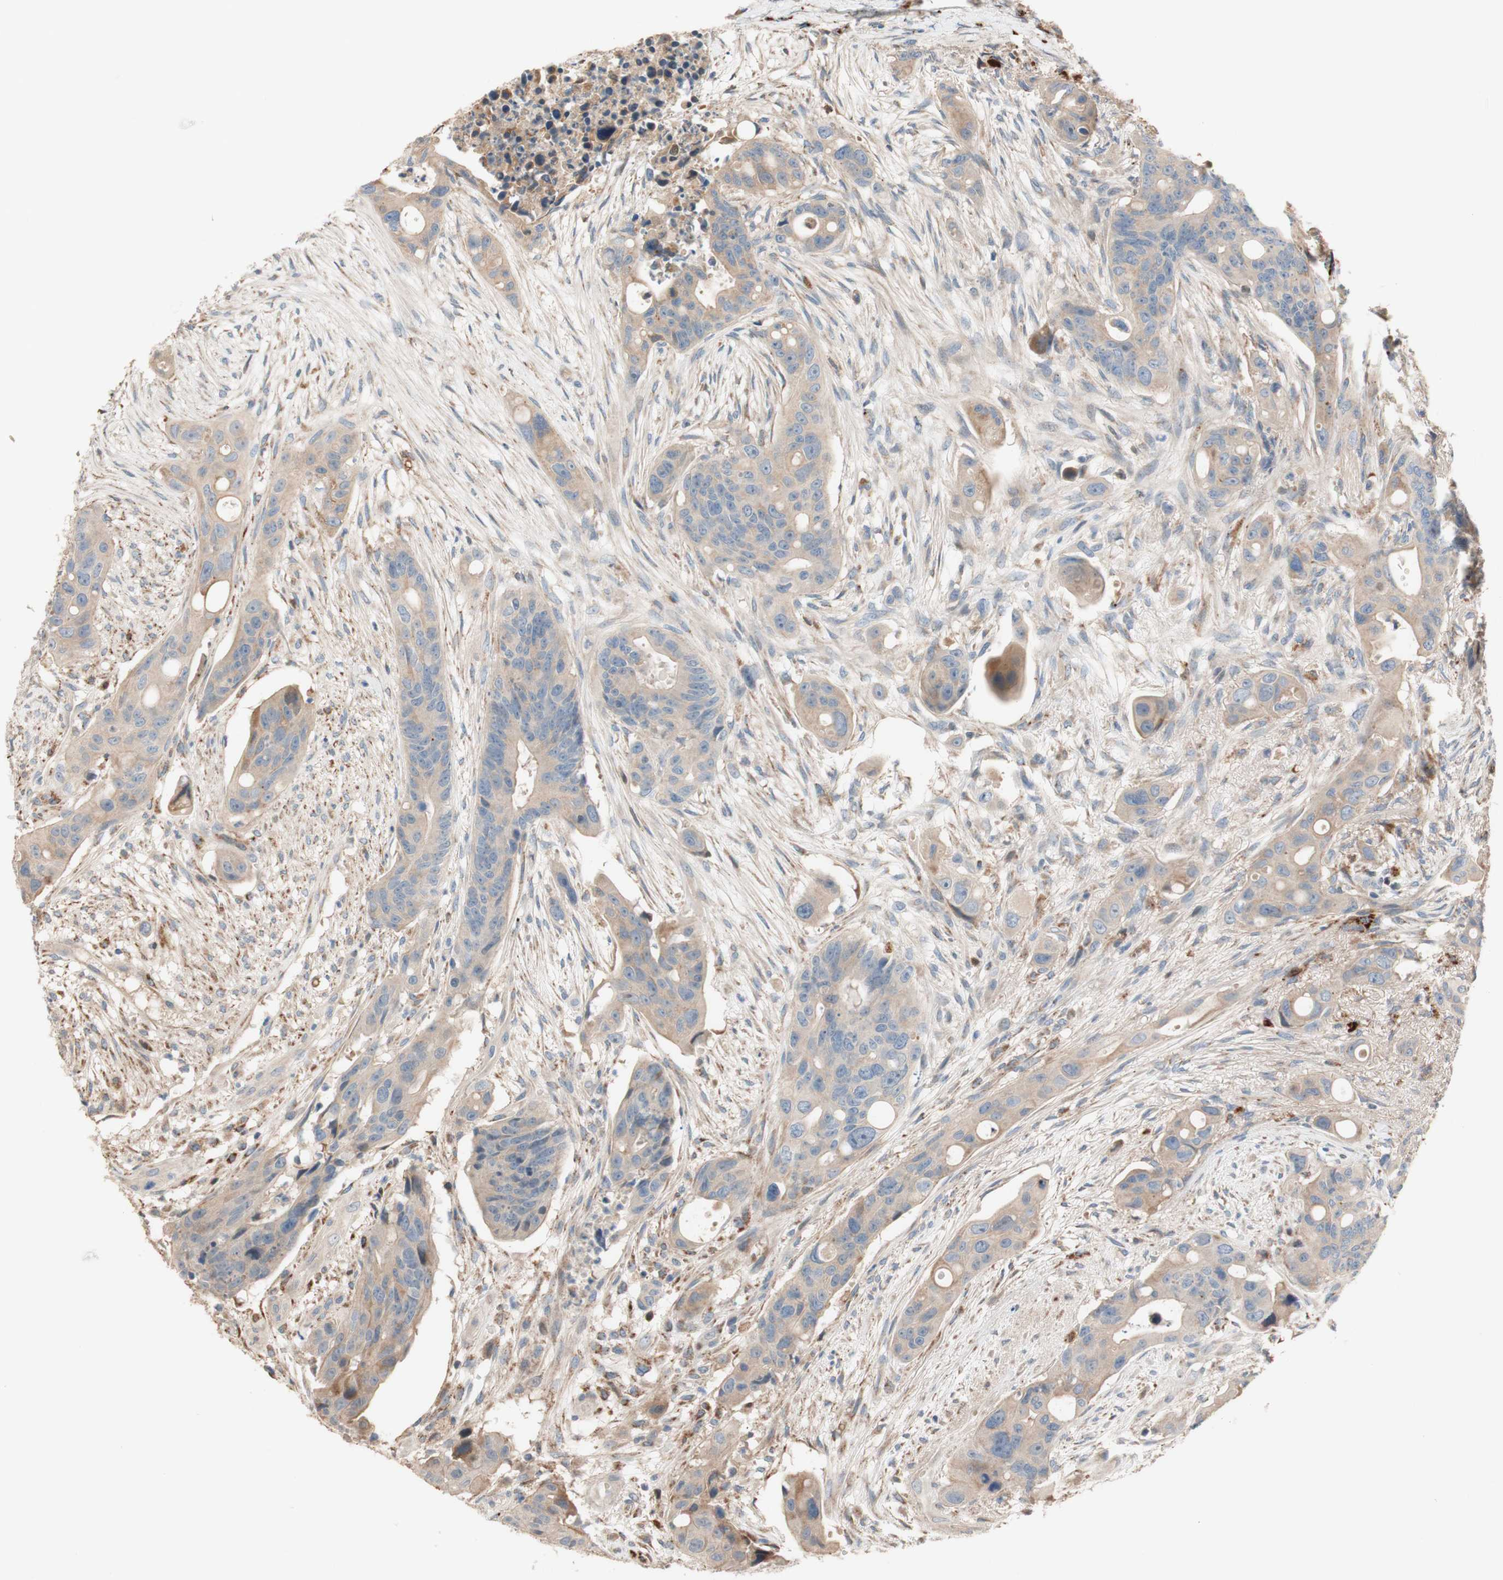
{"staining": {"intensity": "weak", "quantity": "25%-75%", "location": "cytoplasmic/membranous"}, "tissue": "colorectal cancer", "cell_type": "Tumor cells", "image_type": "cancer", "snomed": [{"axis": "morphology", "description": "Adenocarcinoma, NOS"}, {"axis": "topography", "description": "Colon"}], "caption": "Adenocarcinoma (colorectal) stained with DAB immunohistochemistry (IHC) demonstrates low levels of weak cytoplasmic/membranous staining in approximately 25%-75% of tumor cells.", "gene": "PTPN21", "patient": {"sex": "female", "age": 57}}